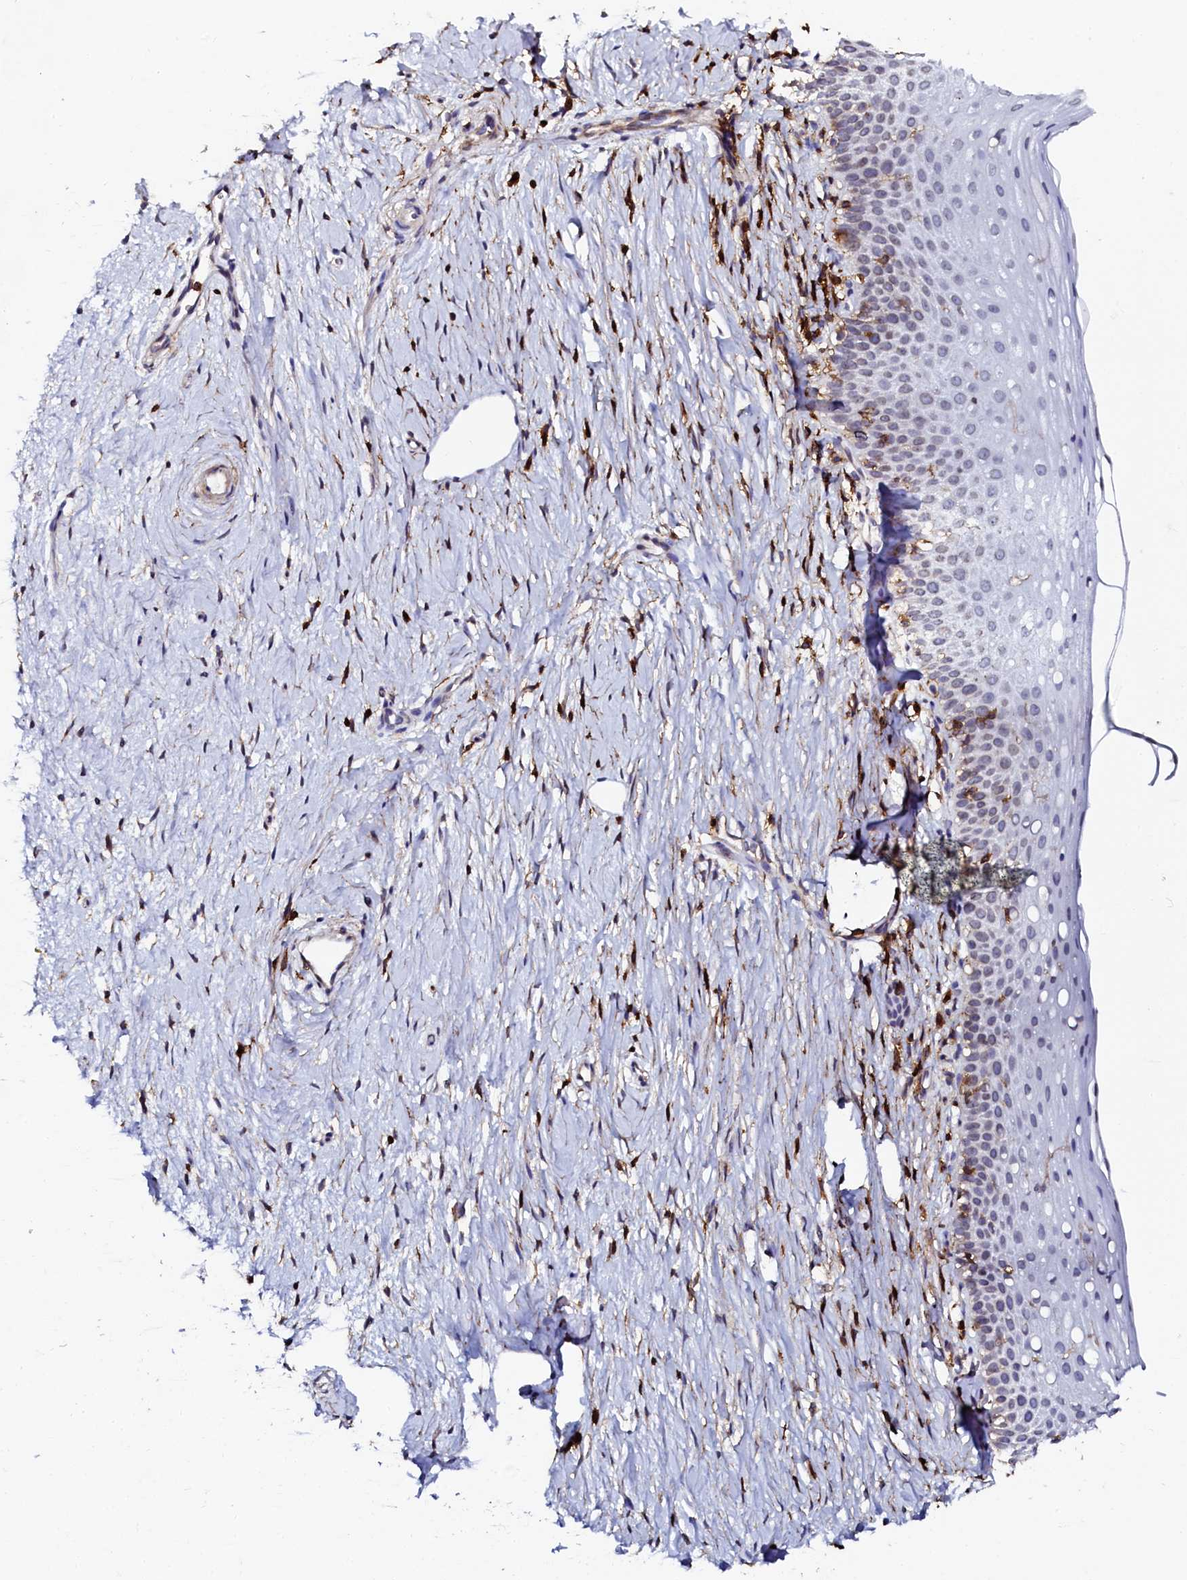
{"staining": {"intensity": "negative", "quantity": "none", "location": "none"}, "tissue": "cervix", "cell_type": "Glandular cells", "image_type": "normal", "snomed": [{"axis": "morphology", "description": "Normal tissue, NOS"}, {"axis": "topography", "description": "Cervix"}], "caption": "Immunohistochemistry (IHC) image of normal cervix stained for a protein (brown), which reveals no positivity in glandular cells.", "gene": "AAAS", "patient": {"sex": "female", "age": 36}}